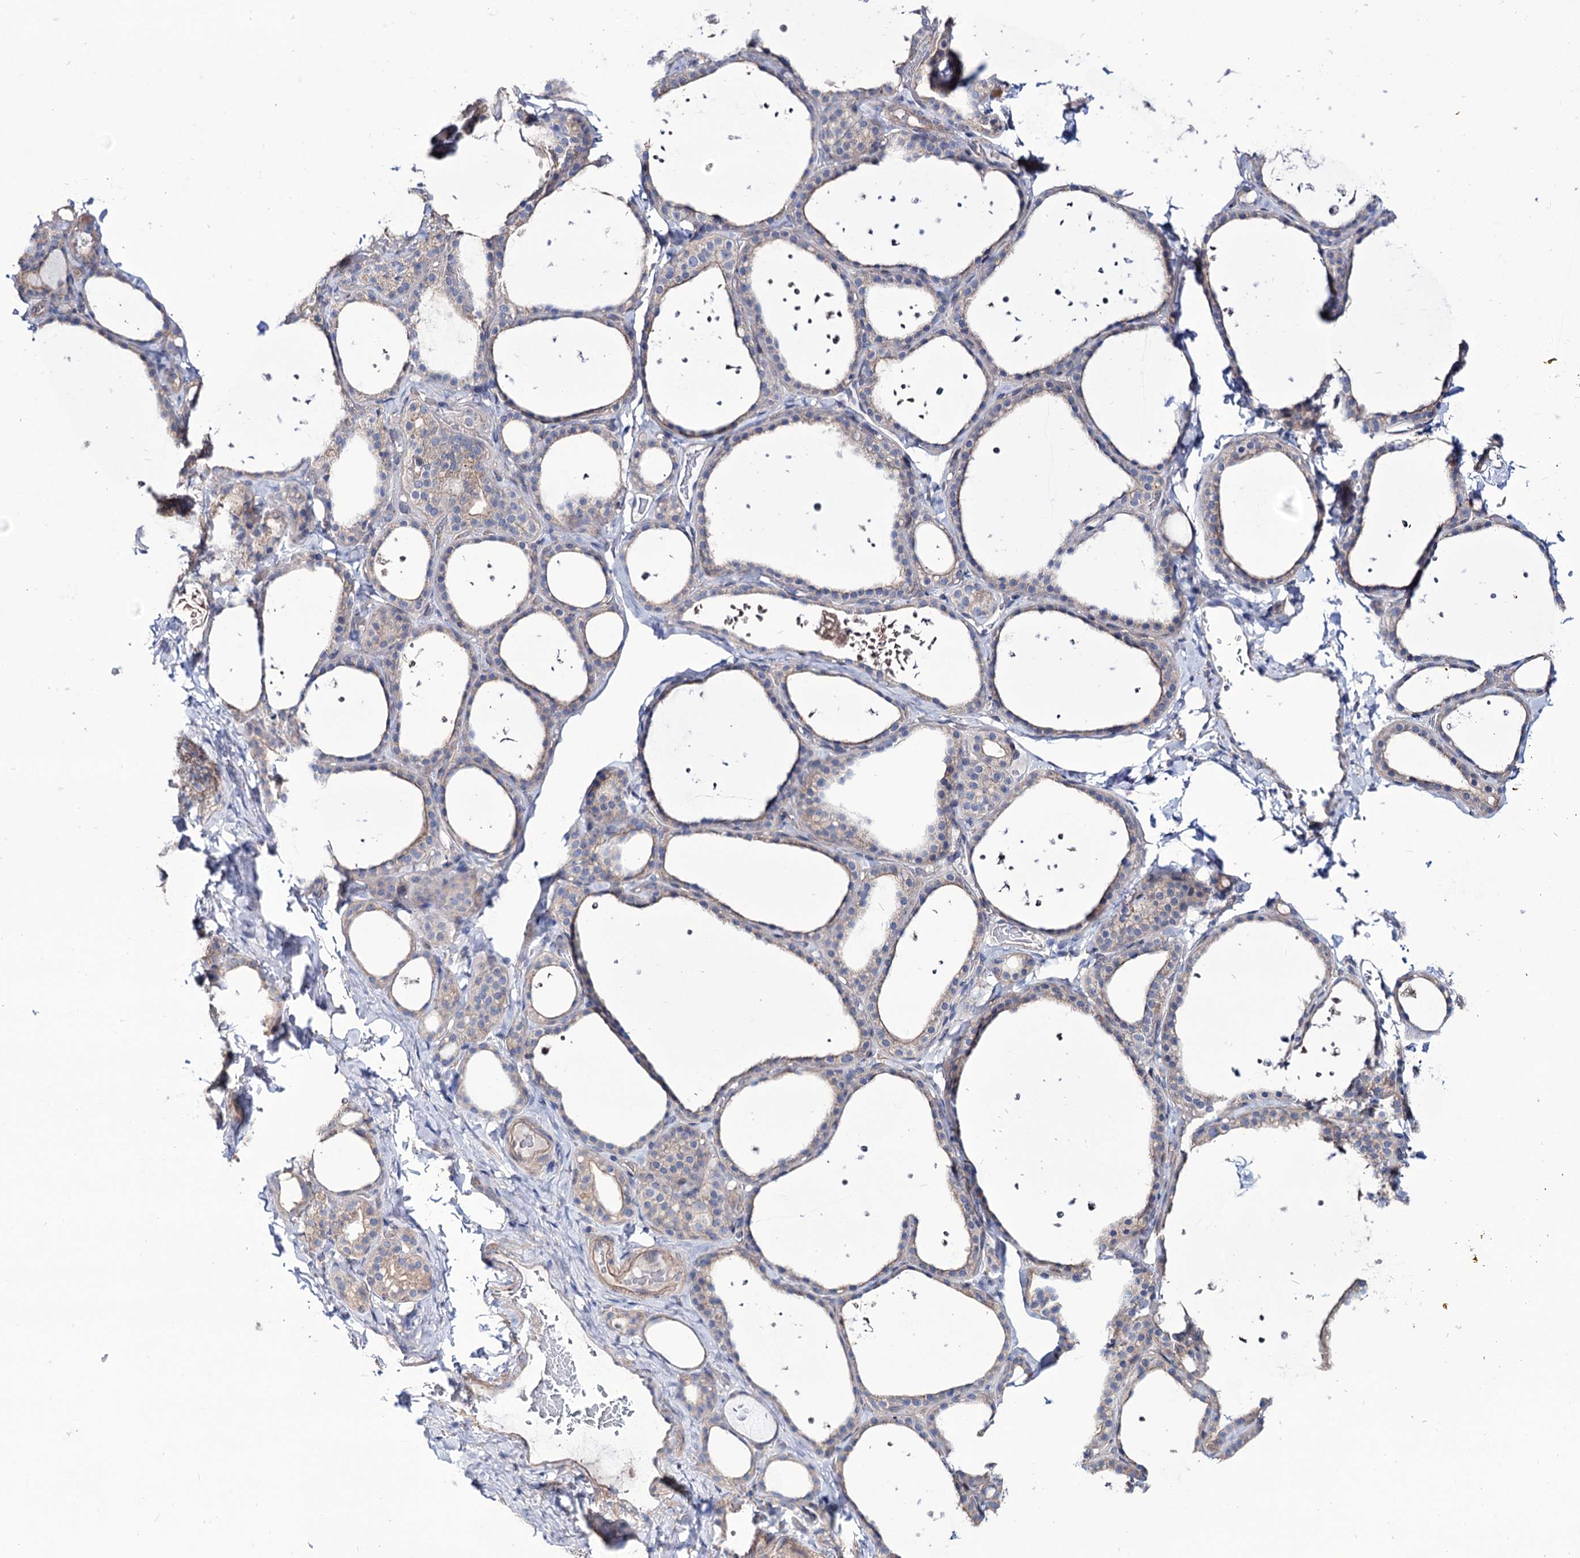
{"staining": {"intensity": "weak", "quantity": "25%-75%", "location": "cytoplasmic/membranous"}, "tissue": "thyroid gland", "cell_type": "Glandular cells", "image_type": "normal", "snomed": [{"axis": "morphology", "description": "Normal tissue, NOS"}, {"axis": "topography", "description": "Thyroid gland"}], "caption": "Immunohistochemical staining of unremarkable thyroid gland shows weak cytoplasmic/membranous protein staining in approximately 25%-75% of glandular cells.", "gene": "SEC24A", "patient": {"sex": "female", "age": 44}}